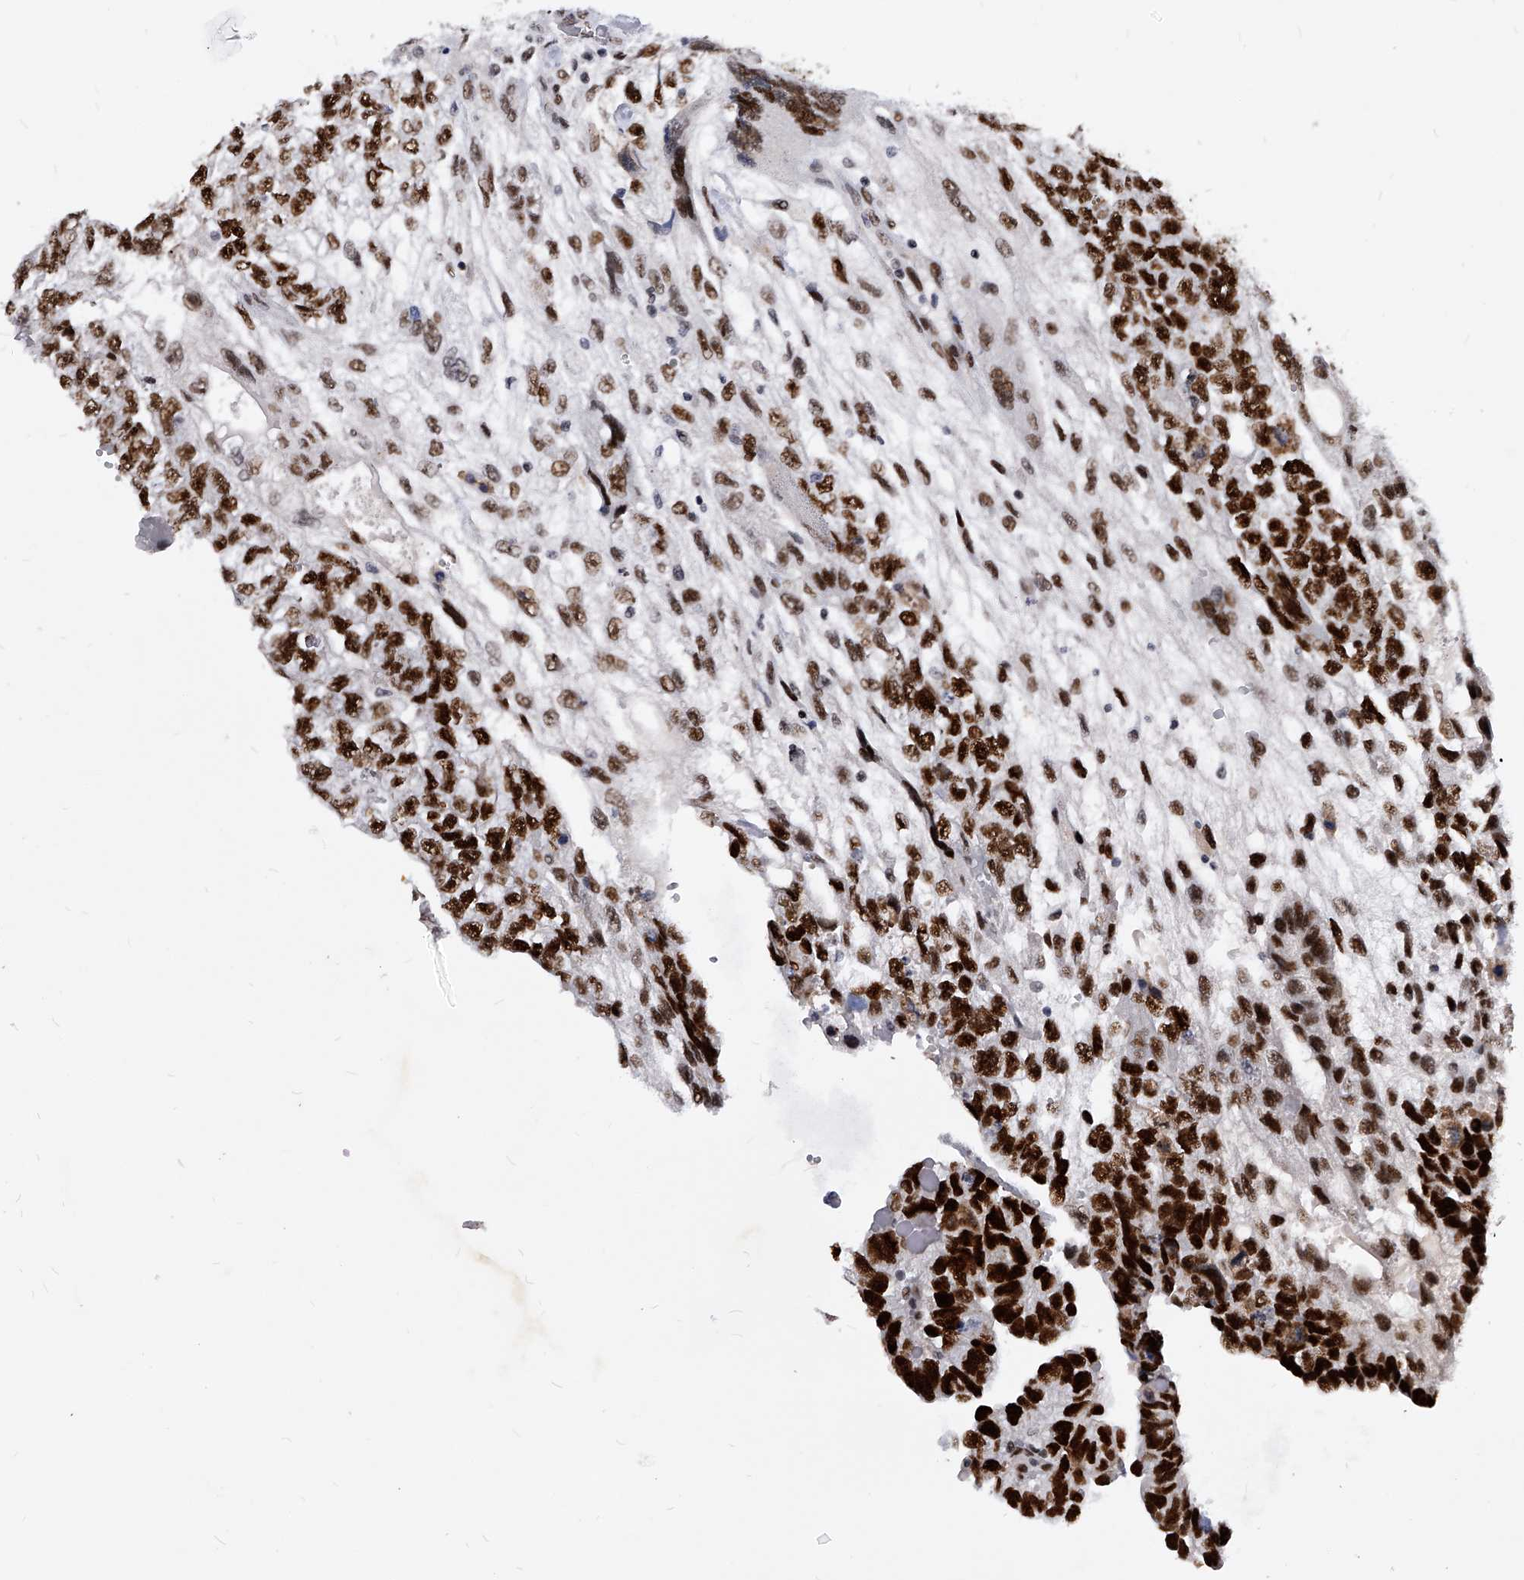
{"staining": {"intensity": "strong", "quantity": ">75%", "location": "nuclear"}, "tissue": "testis cancer", "cell_type": "Tumor cells", "image_type": "cancer", "snomed": [{"axis": "morphology", "description": "Carcinoma, Embryonal, NOS"}, {"axis": "topography", "description": "Testis"}], "caption": "IHC image of testis embryonal carcinoma stained for a protein (brown), which exhibits high levels of strong nuclear positivity in about >75% of tumor cells.", "gene": "TESK2", "patient": {"sex": "male", "age": 36}}